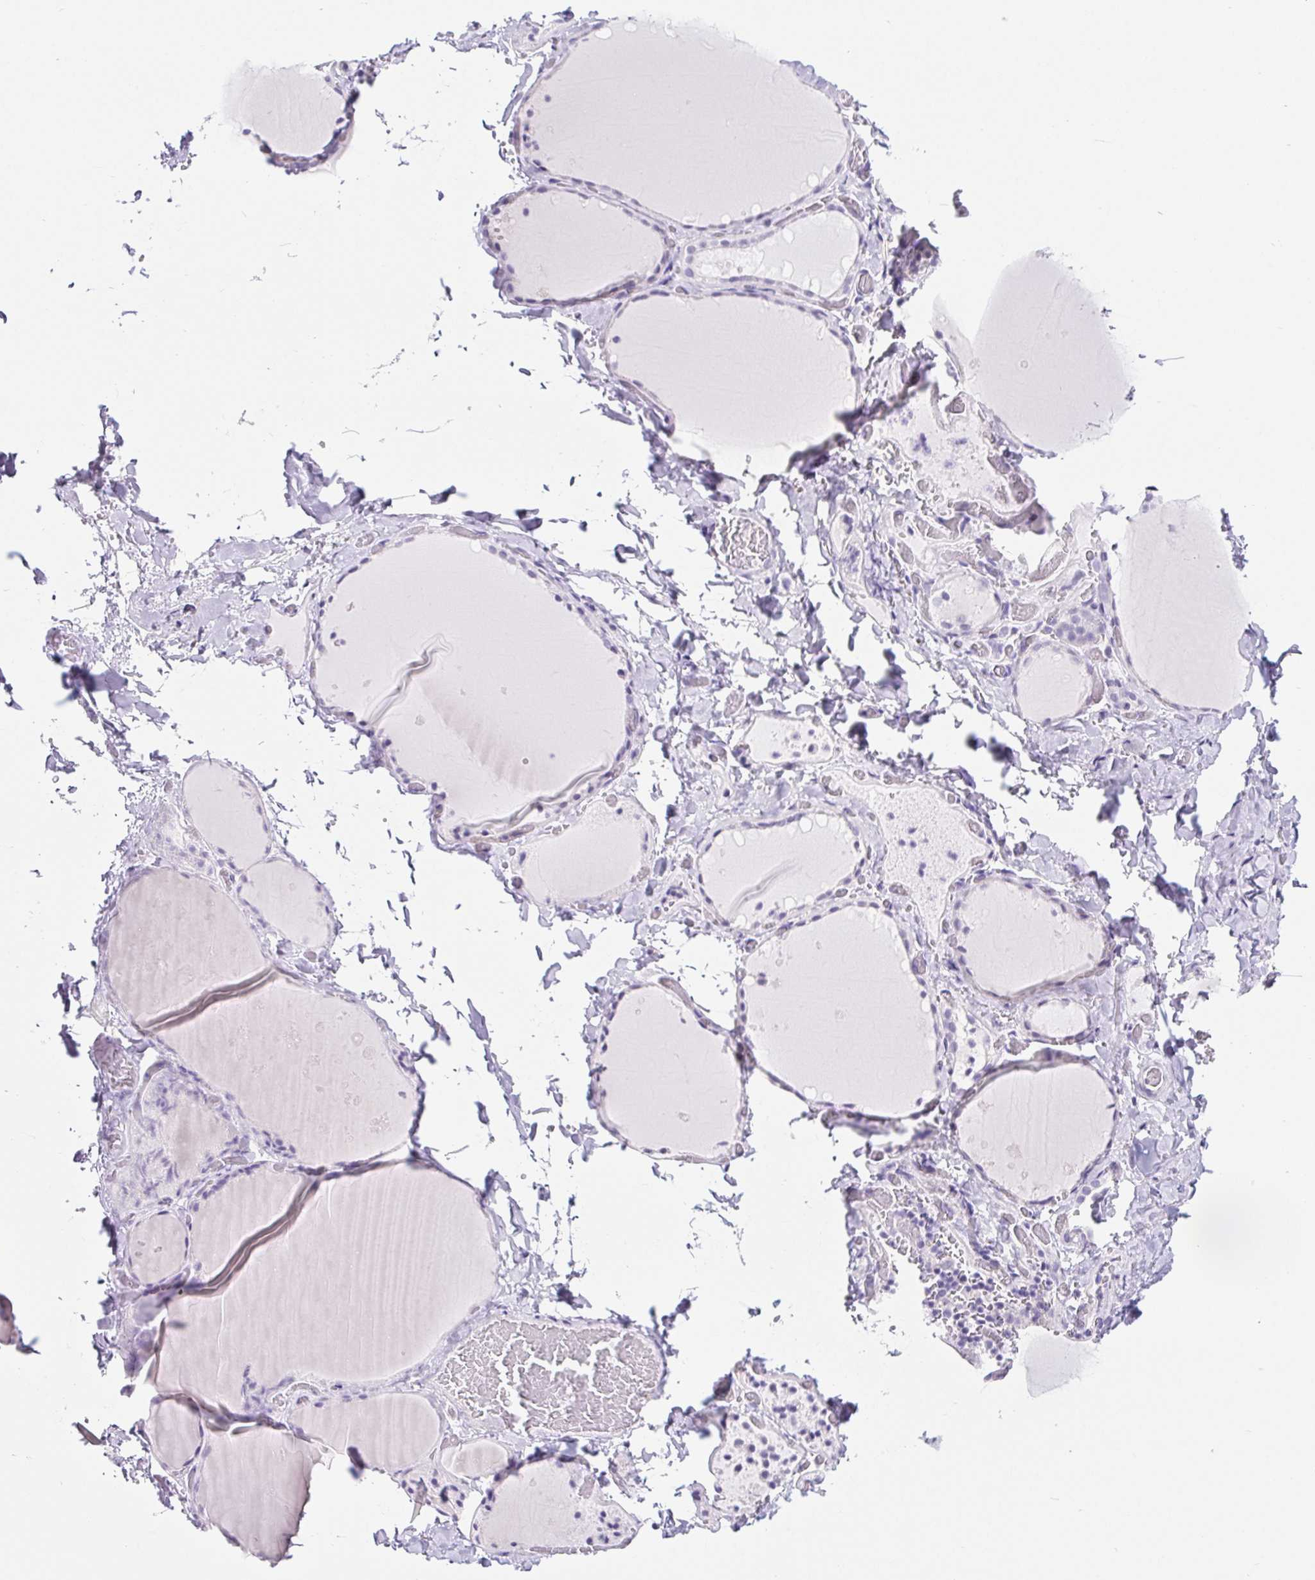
{"staining": {"intensity": "negative", "quantity": "none", "location": "none"}, "tissue": "thyroid gland", "cell_type": "Glandular cells", "image_type": "normal", "snomed": [{"axis": "morphology", "description": "Normal tissue, NOS"}, {"axis": "topography", "description": "Thyroid gland"}], "caption": "An image of human thyroid gland is negative for staining in glandular cells. (Brightfield microscopy of DAB IHC at high magnification).", "gene": "BCAS1", "patient": {"sex": "female", "age": 36}}